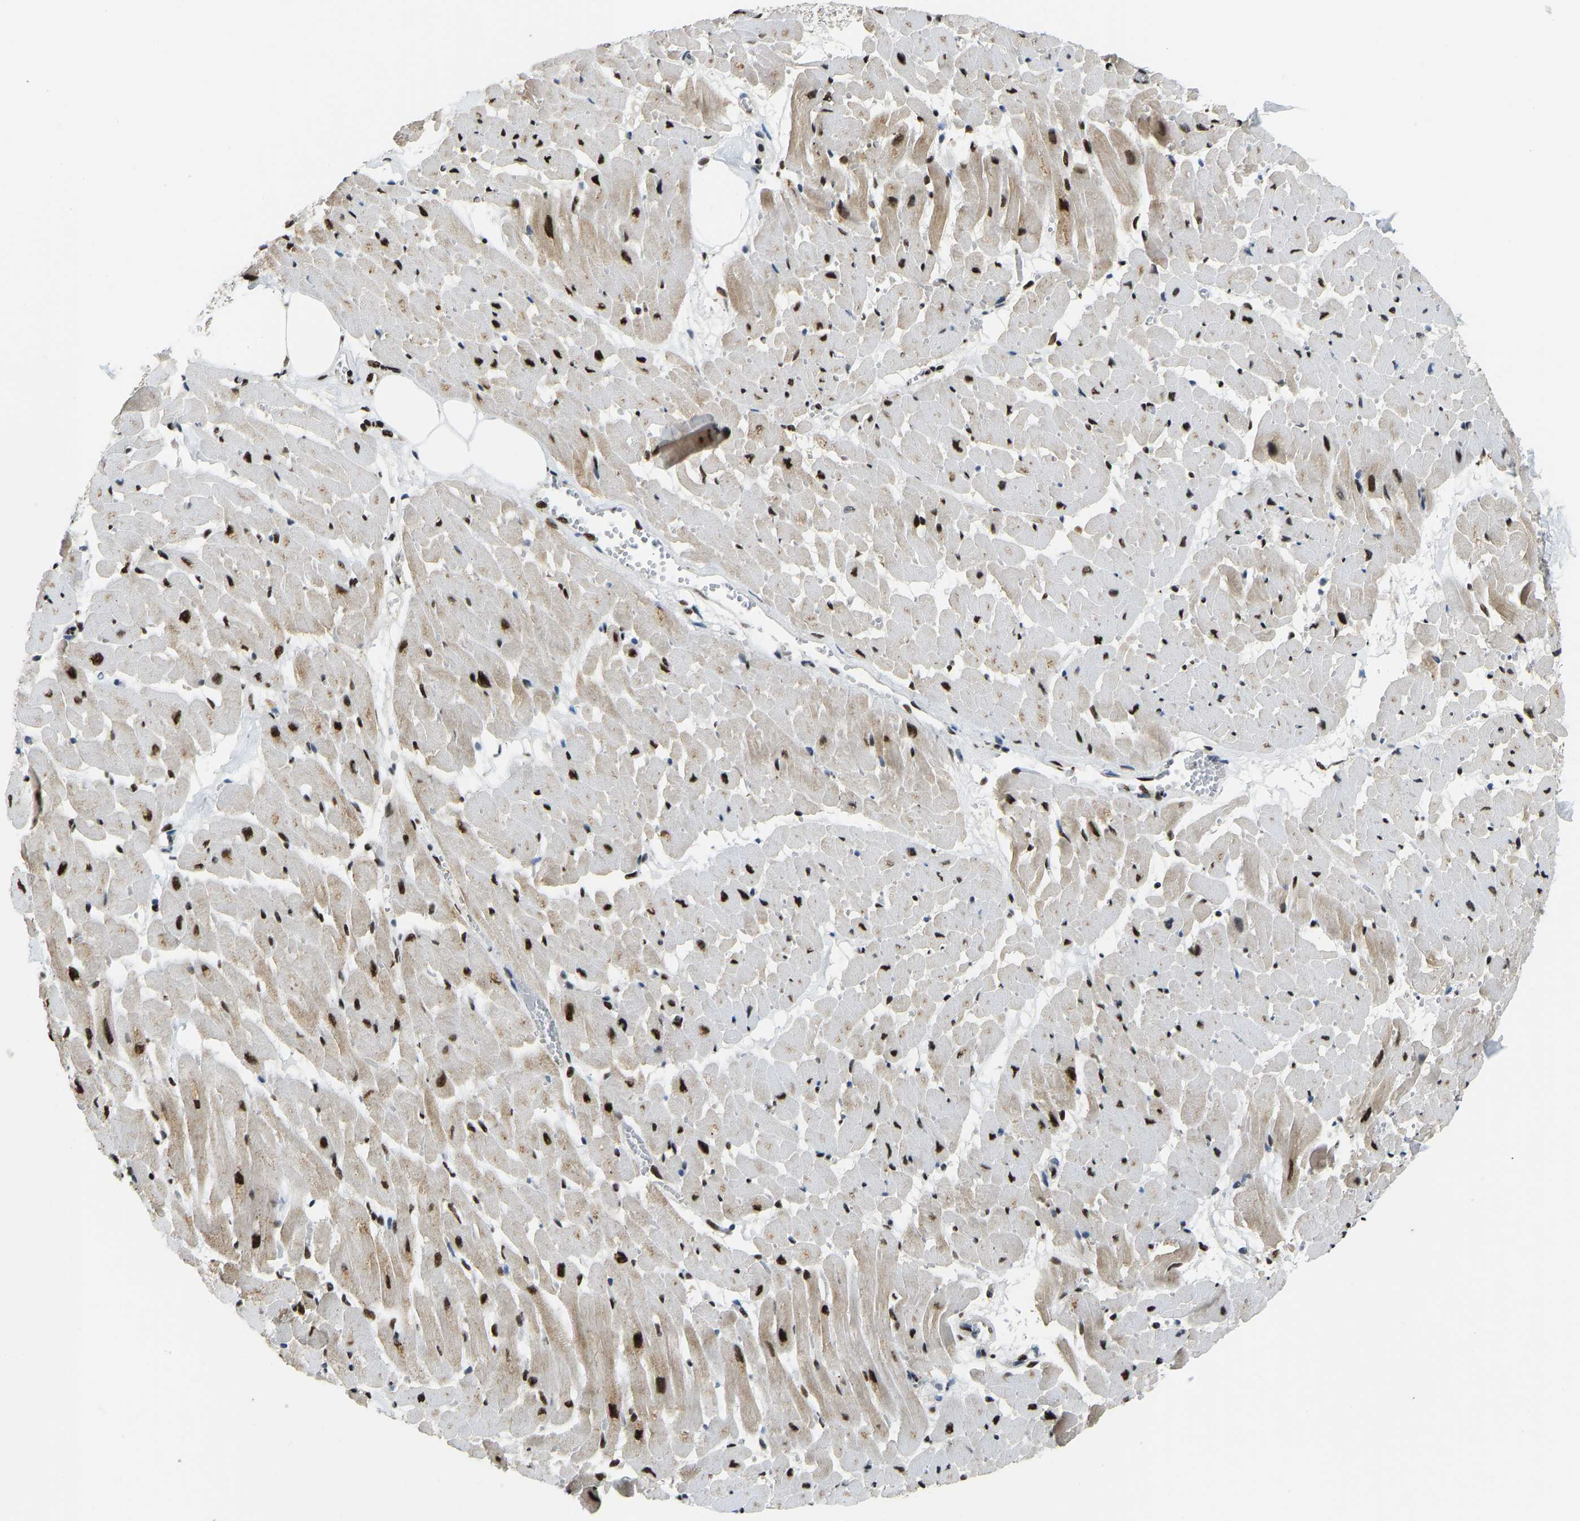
{"staining": {"intensity": "strong", "quantity": "25%-75%", "location": "cytoplasmic/membranous,nuclear"}, "tissue": "heart muscle", "cell_type": "Cardiomyocytes", "image_type": "normal", "snomed": [{"axis": "morphology", "description": "Normal tissue, NOS"}, {"axis": "topography", "description": "Heart"}], "caption": "Immunohistochemical staining of normal heart muscle displays high levels of strong cytoplasmic/membranous,nuclear expression in approximately 25%-75% of cardiomyocytes.", "gene": "FOXK1", "patient": {"sex": "female", "age": 19}}